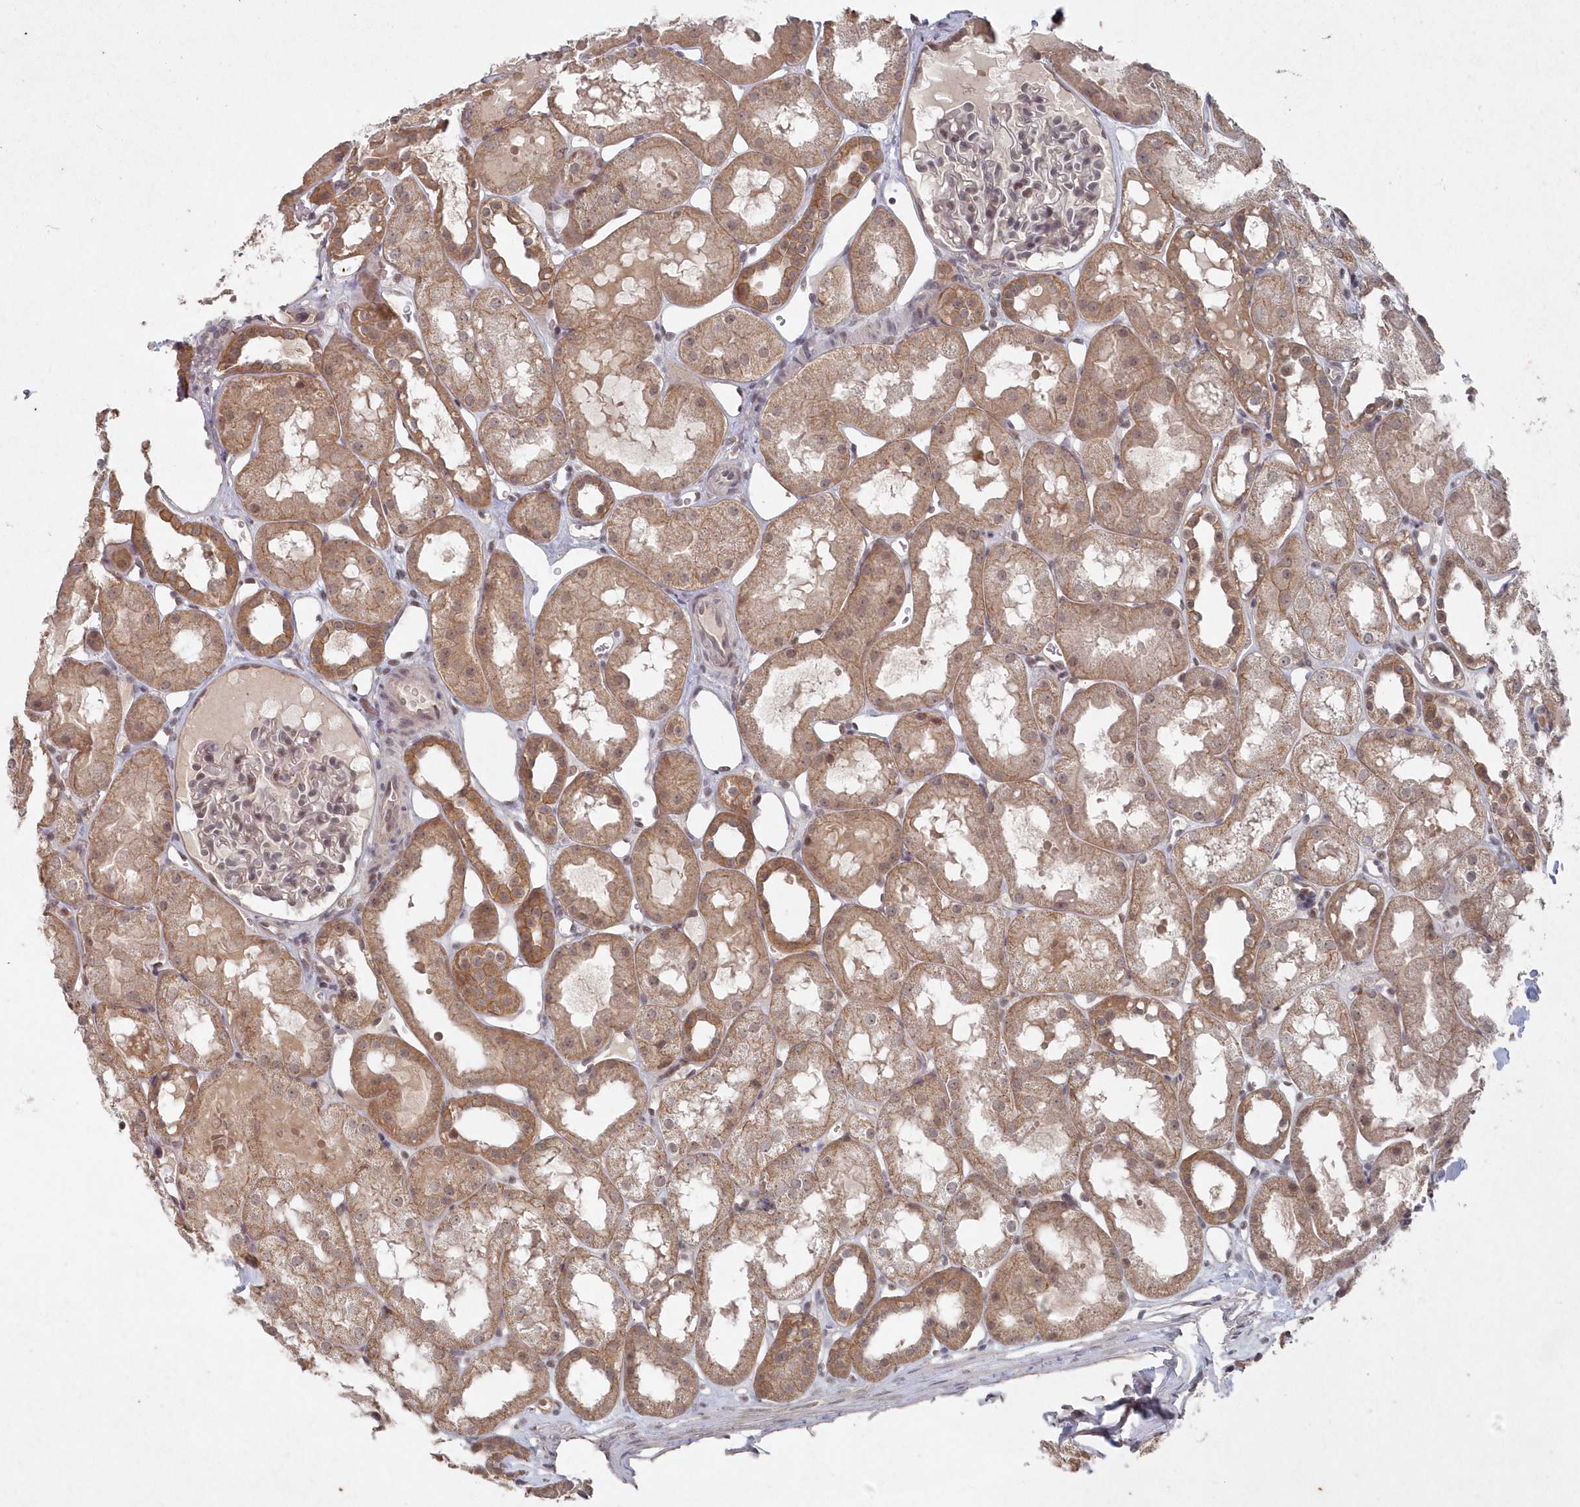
{"staining": {"intensity": "weak", "quantity": "25%-75%", "location": "nuclear"}, "tissue": "kidney", "cell_type": "Cells in glomeruli", "image_type": "normal", "snomed": [{"axis": "morphology", "description": "Normal tissue, NOS"}, {"axis": "topography", "description": "Kidney"}, {"axis": "topography", "description": "Urinary bladder"}], "caption": "Immunohistochemical staining of normal kidney demonstrates low levels of weak nuclear staining in approximately 25%-75% of cells in glomeruli.", "gene": "VSIG2", "patient": {"sex": "male", "age": 16}}